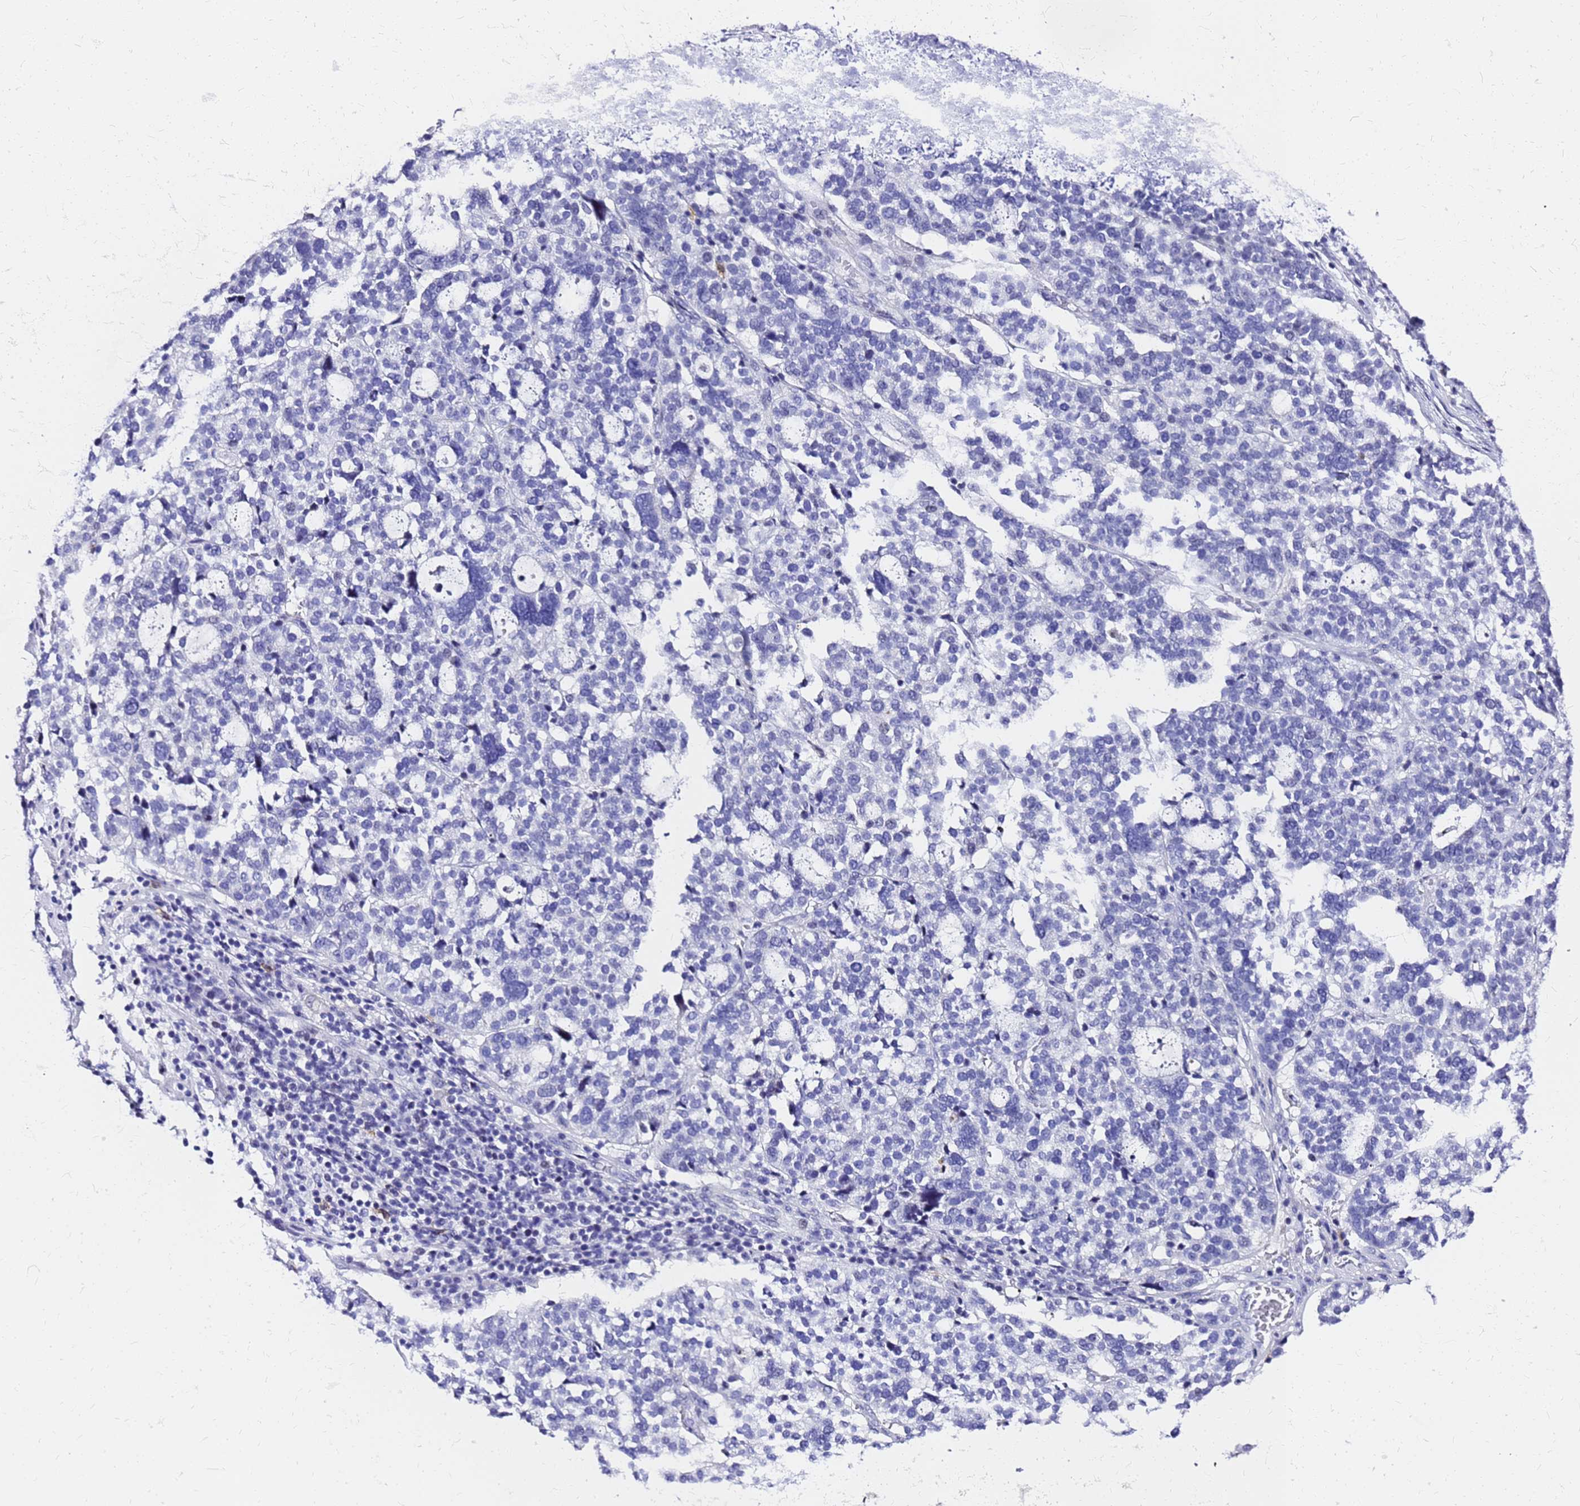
{"staining": {"intensity": "negative", "quantity": "none", "location": "none"}, "tissue": "ovarian cancer", "cell_type": "Tumor cells", "image_type": "cancer", "snomed": [{"axis": "morphology", "description": "Cystadenocarcinoma, serous, NOS"}, {"axis": "topography", "description": "Ovary"}], "caption": "There is no significant staining in tumor cells of serous cystadenocarcinoma (ovarian).", "gene": "SMIM21", "patient": {"sex": "female", "age": 59}}